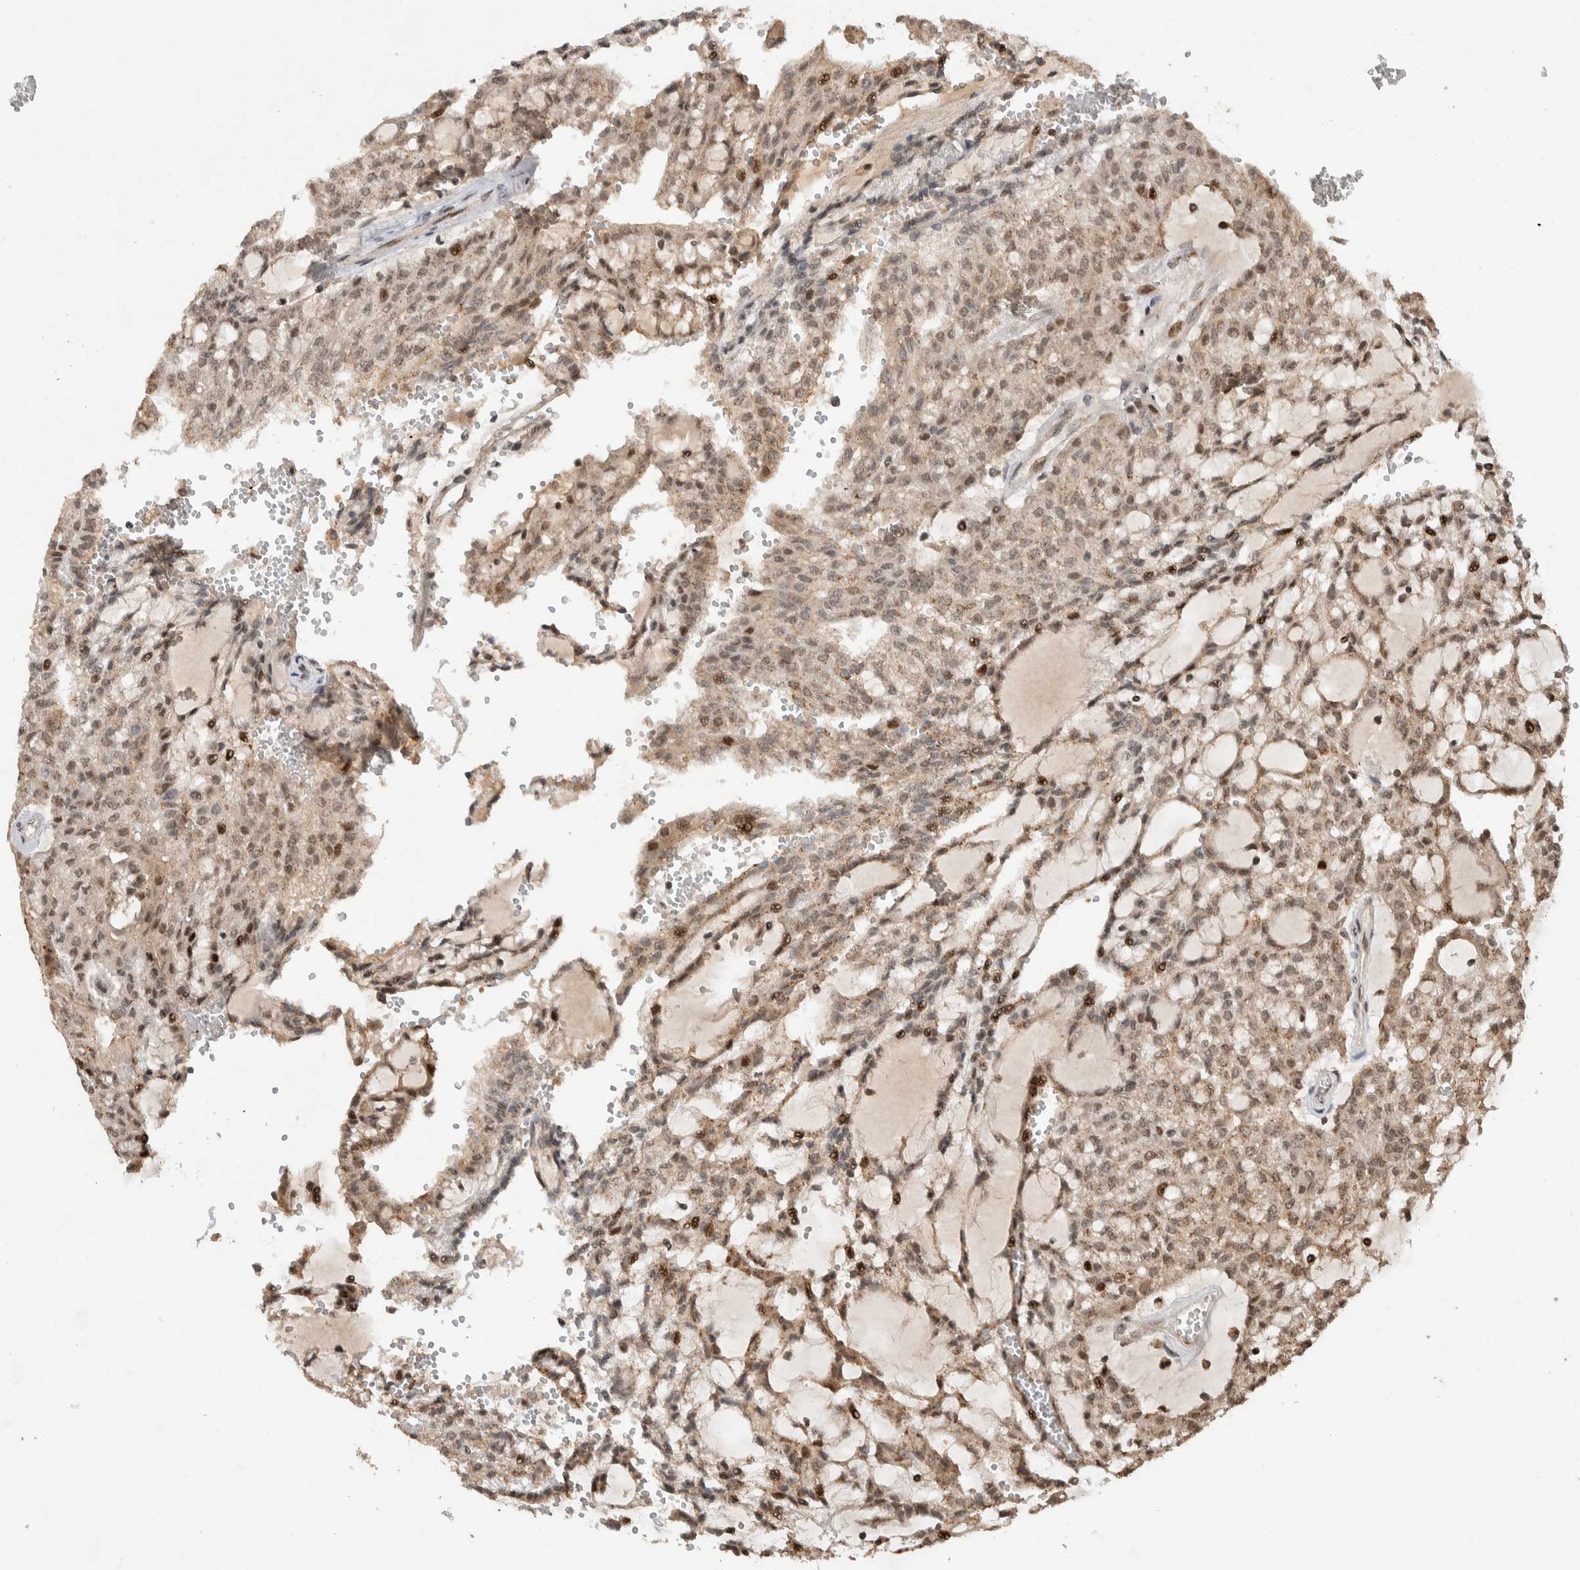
{"staining": {"intensity": "weak", "quantity": ">75%", "location": "cytoplasmic/membranous,nuclear"}, "tissue": "renal cancer", "cell_type": "Tumor cells", "image_type": "cancer", "snomed": [{"axis": "morphology", "description": "Adenocarcinoma, NOS"}, {"axis": "topography", "description": "Kidney"}], "caption": "Immunohistochemistry (IHC) staining of renal cancer, which shows low levels of weak cytoplasmic/membranous and nuclear expression in approximately >75% of tumor cells indicating weak cytoplasmic/membranous and nuclear protein positivity. The staining was performed using DAB (brown) for protein detection and nuclei were counterstained in hematoxylin (blue).", "gene": "ZNF521", "patient": {"sex": "male", "age": 63}}